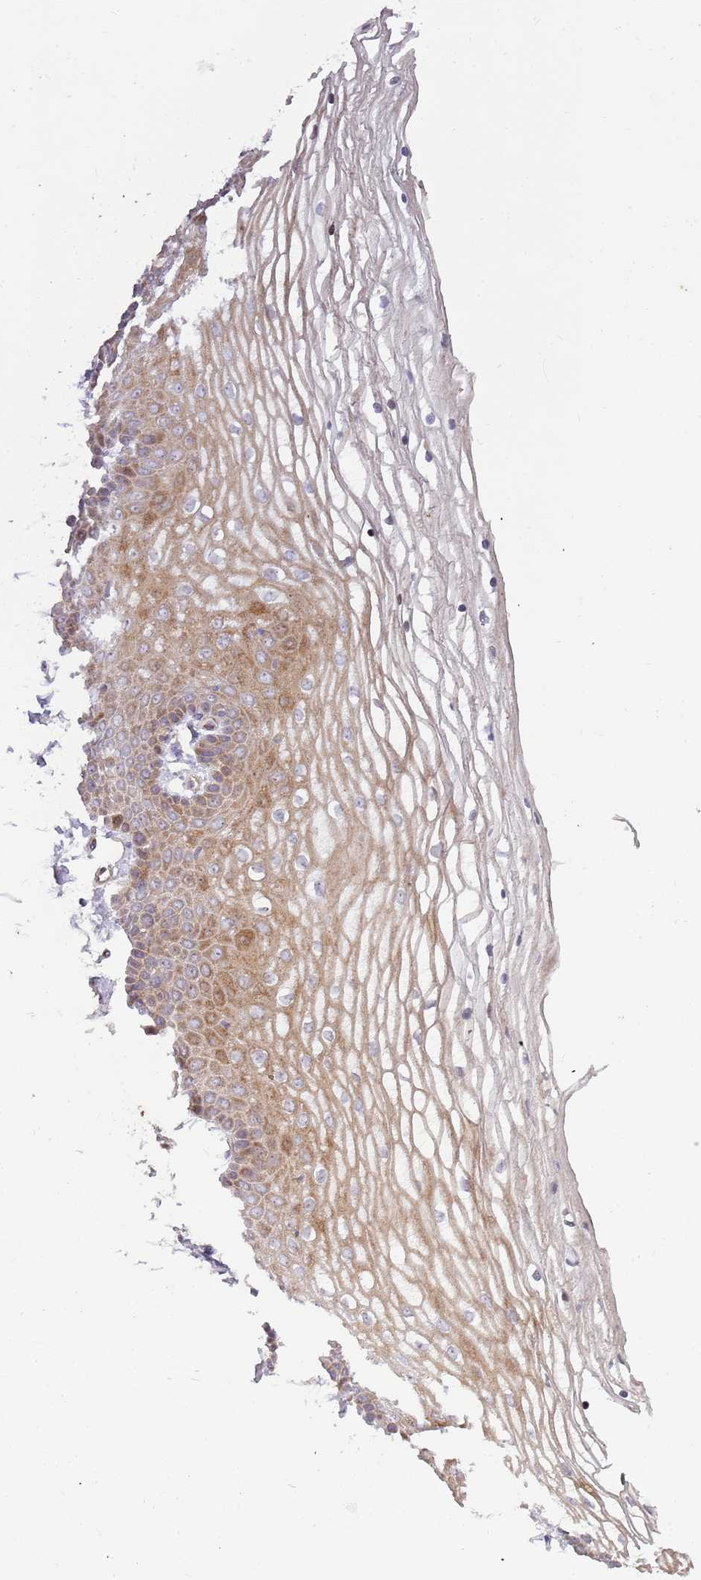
{"staining": {"intensity": "moderate", "quantity": ">75%", "location": "cytoplasmic/membranous,nuclear"}, "tissue": "vagina", "cell_type": "Squamous epithelial cells", "image_type": "normal", "snomed": [{"axis": "morphology", "description": "Normal tissue, NOS"}, {"axis": "topography", "description": "Vagina"}], "caption": "Unremarkable vagina displays moderate cytoplasmic/membranous,nuclear positivity in approximately >75% of squamous epithelial cells, visualized by immunohistochemistry. The staining was performed using DAB, with brown indicating positive protein expression. Nuclei are stained blue with hematoxylin.", "gene": "TRAPPC6B", "patient": {"sex": "female", "age": 68}}